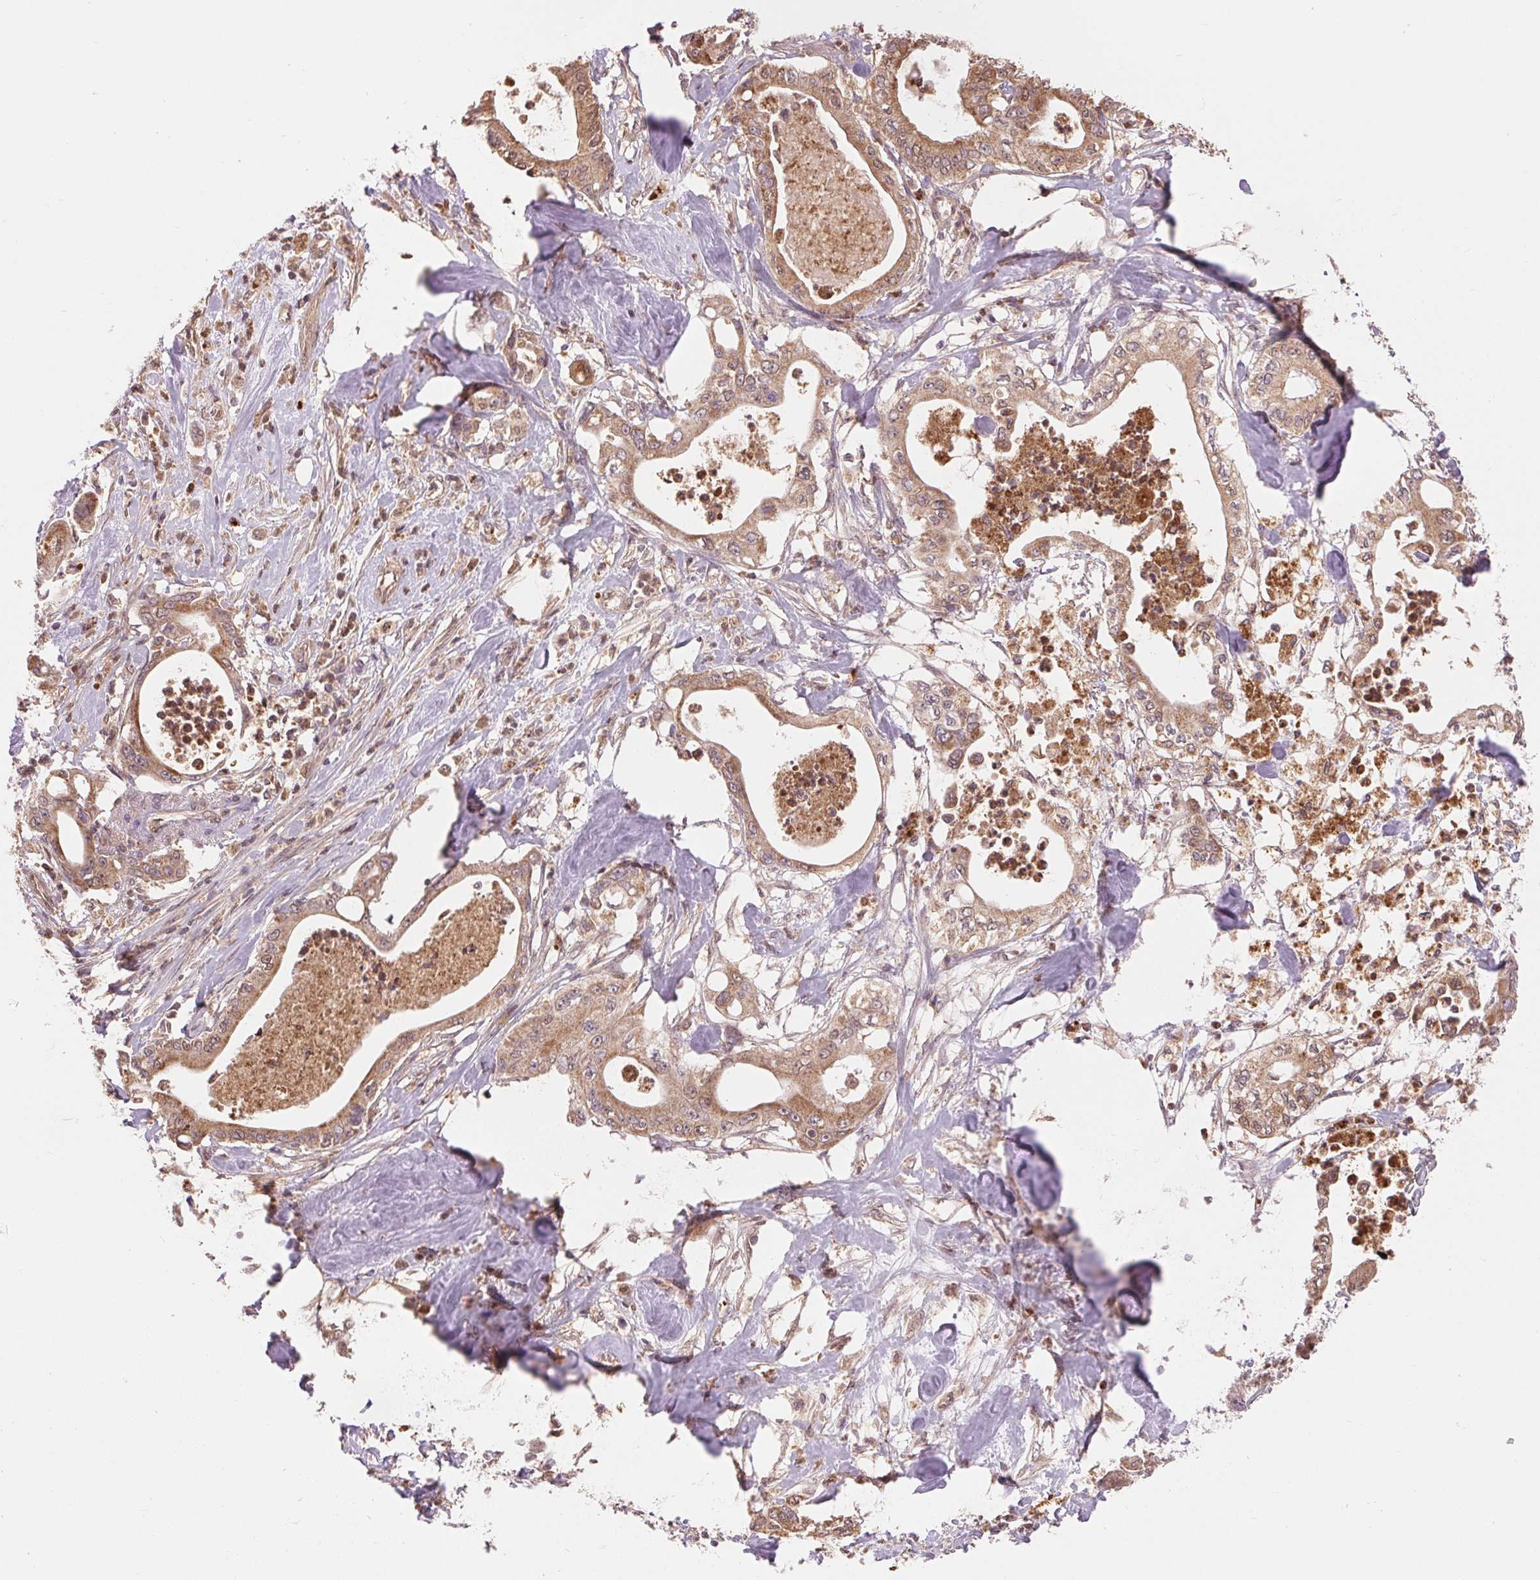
{"staining": {"intensity": "moderate", "quantity": ">75%", "location": "cytoplasmic/membranous,nuclear"}, "tissue": "pancreatic cancer", "cell_type": "Tumor cells", "image_type": "cancer", "snomed": [{"axis": "morphology", "description": "Adenocarcinoma, NOS"}, {"axis": "topography", "description": "Pancreas"}], "caption": "Moderate cytoplasmic/membranous and nuclear protein positivity is identified in about >75% of tumor cells in pancreatic cancer.", "gene": "TMEM273", "patient": {"sex": "male", "age": 71}}